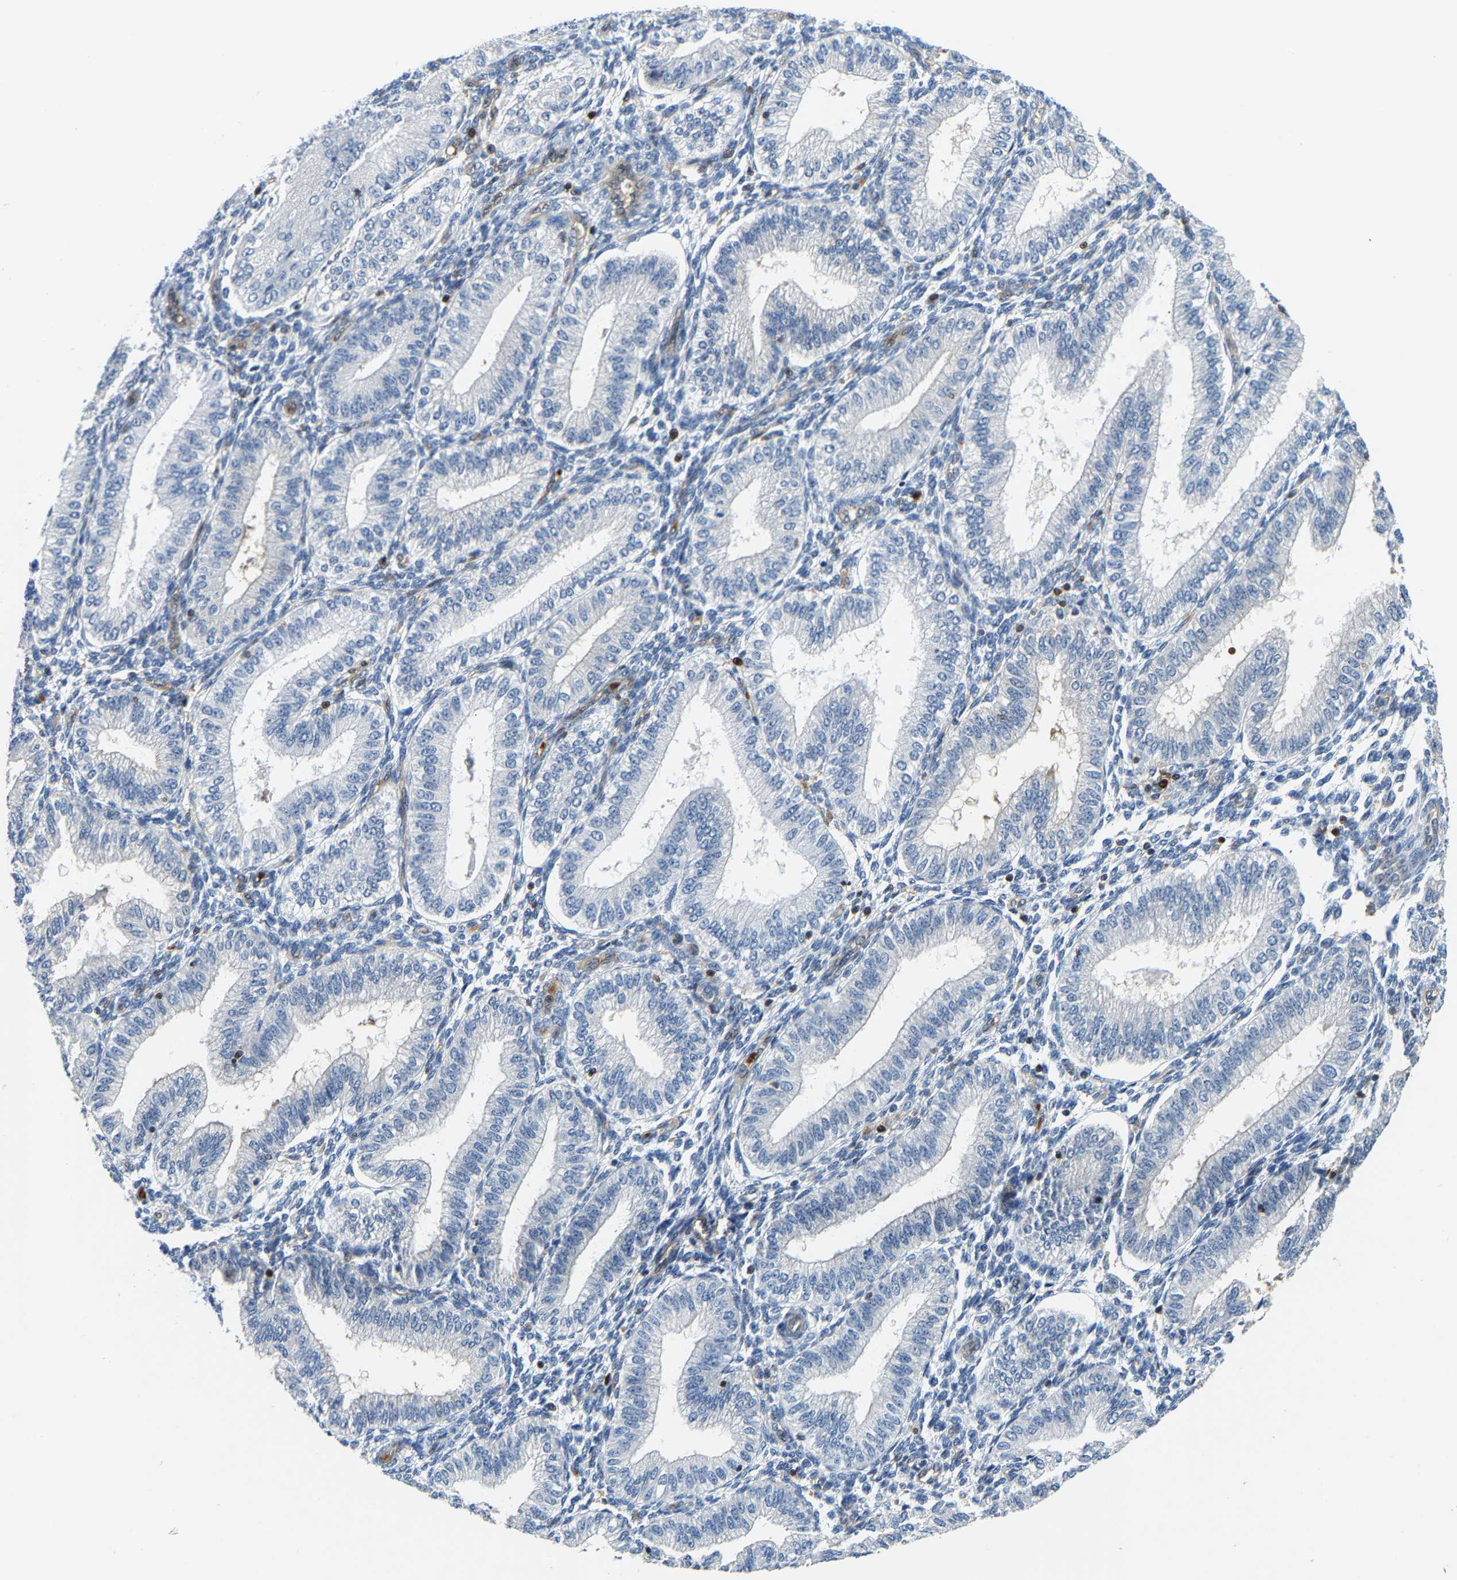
{"staining": {"intensity": "negative", "quantity": "none", "location": "none"}, "tissue": "endometrium", "cell_type": "Cells in endometrial stroma", "image_type": "normal", "snomed": [{"axis": "morphology", "description": "Normal tissue, NOS"}, {"axis": "topography", "description": "Endometrium"}], "caption": "Human endometrium stained for a protein using IHC reveals no positivity in cells in endometrial stroma.", "gene": "GIMAP7", "patient": {"sex": "female", "age": 39}}